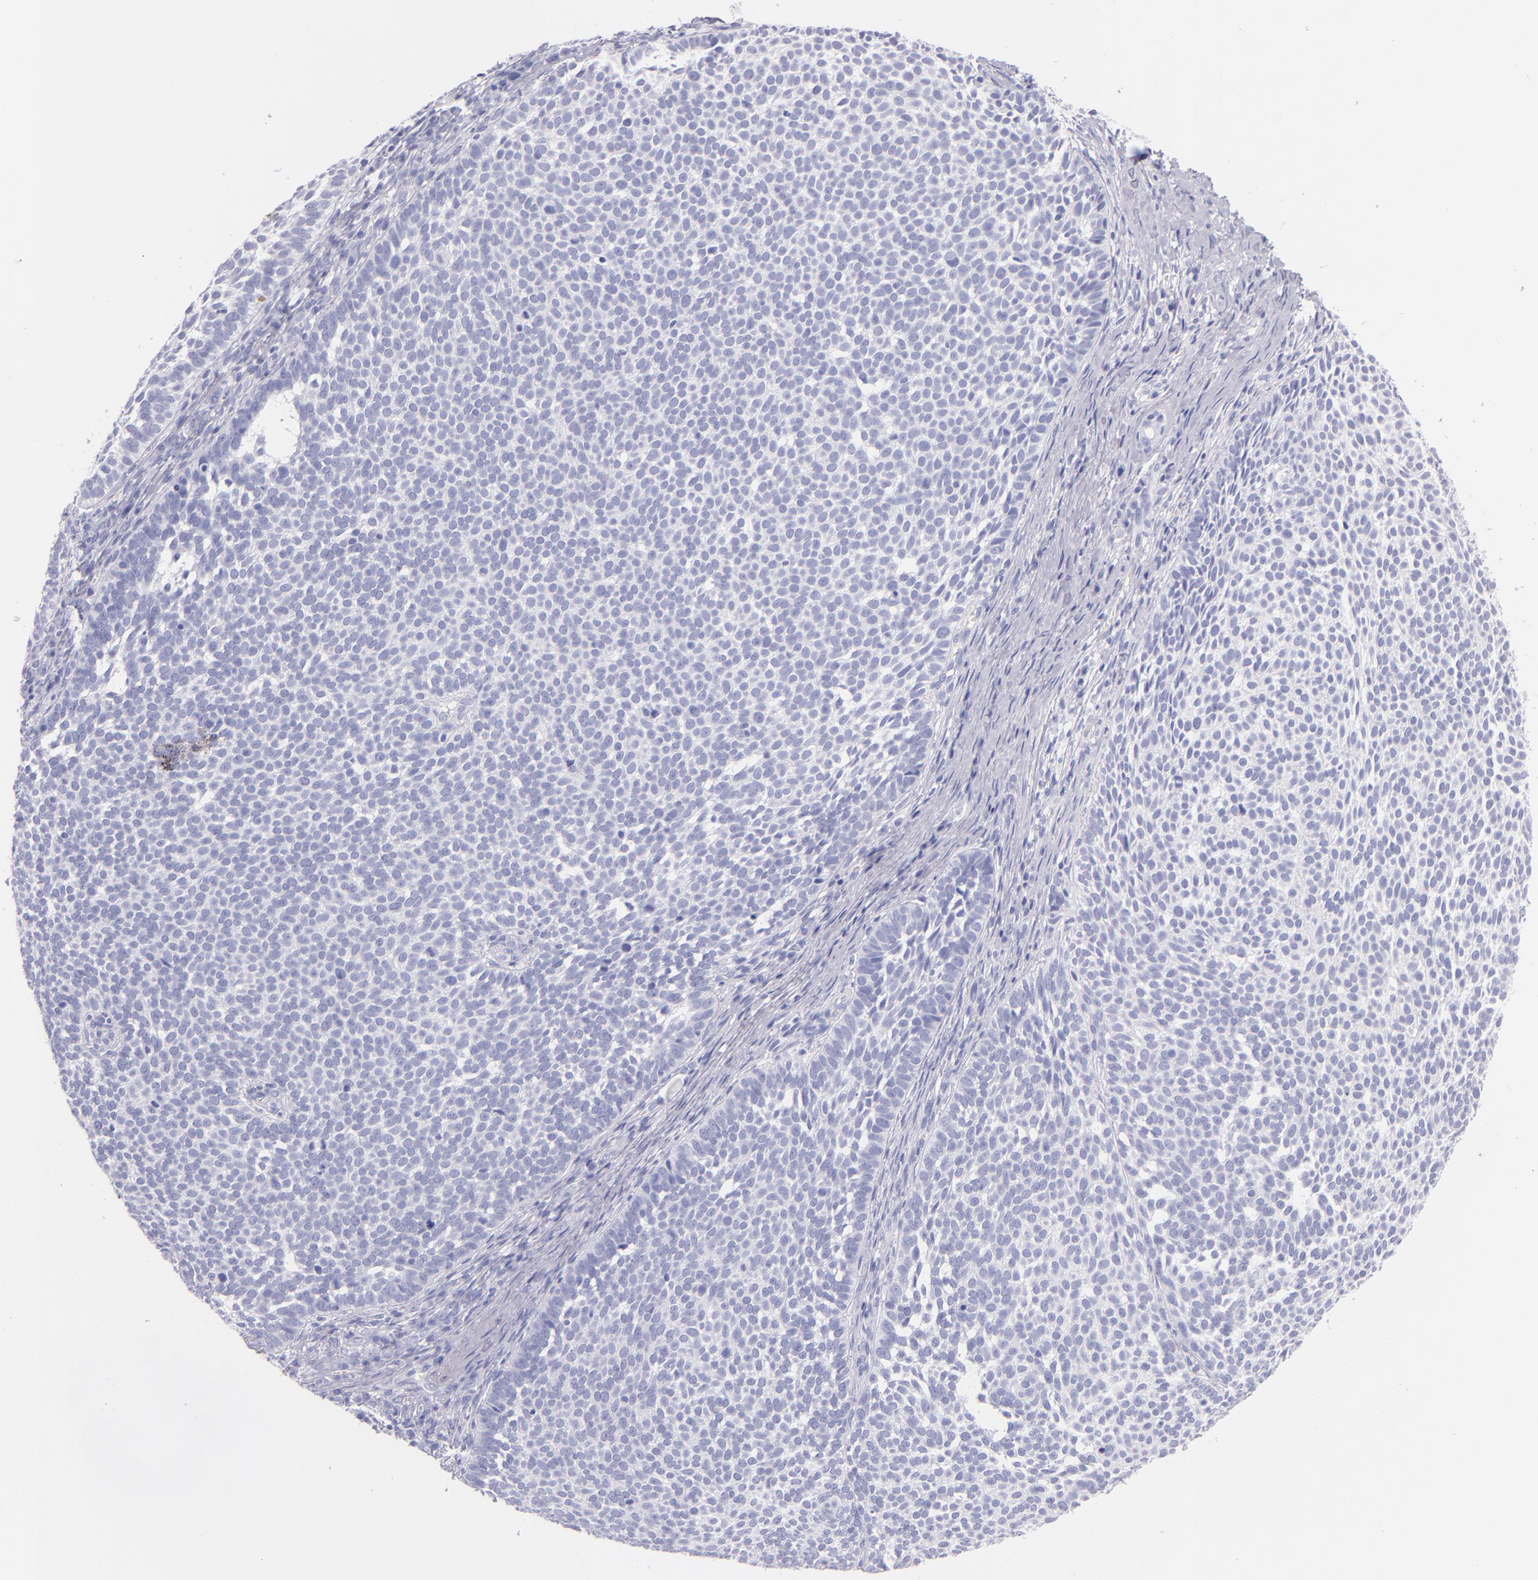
{"staining": {"intensity": "negative", "quantity": "none", "location": "none"}, "tissue": "skin cancer", "cell_type": "Tumor cells", "image_type": "cancer", "snomed": [{"axis": "morphology", "description": "Basal cell carcinoma"}, {"axis": "topography", "description": "Skin"}], "caption": "High magnification brightfield microscopy of skin basal cell carcinoma stained with DAB (brown) and counterstained with hematoxylin (blue): tumor cells show no significant staining. The staining is performed using DAB brown chromogen with nuclei counter-stained in using hematoxylin.", "gene": "SFTPB", "patient": {"sex": "male", "age": 63}}